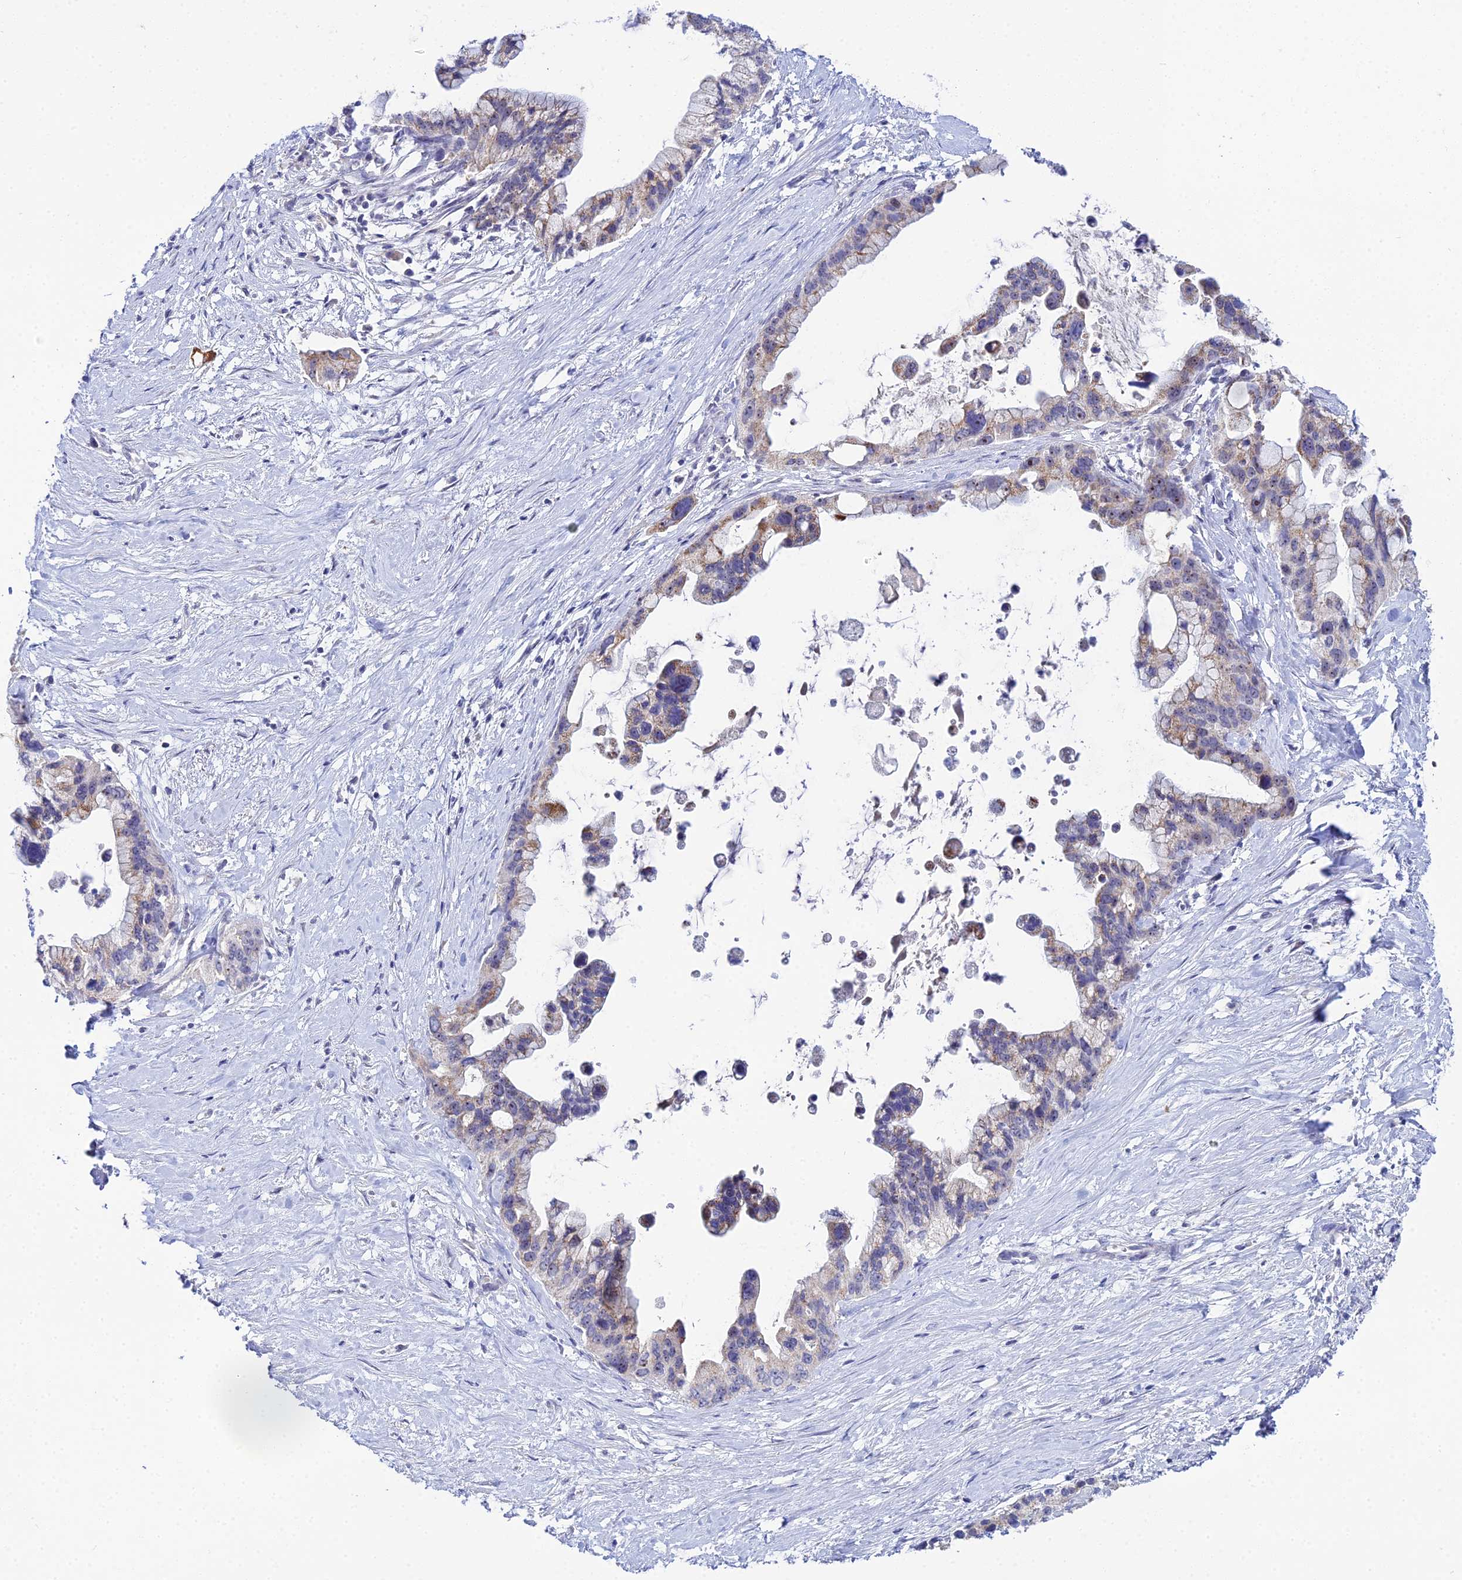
{"staining": {"intensity": "weak", "quantity": ">75%", "location": "cytoplasmic/membranous,nuclear"}, "tissue": "pancreatic cancer", "cell_type": "Tumor cells", "image_type": "cancer", "snomed": [{"axis": "morphology", "description": "Adenocarcinoma, NOS"}, {"axis": "topography", "description": "Pancreas"}], "caption": "Weak cytoplasmic/membranous and nuclear protein expression is present in about >75% of tumor cells in adenocarcinoma (pancreatic).", "gene": "PLPP4", "patient": {"sex": "female", "age": 83}}